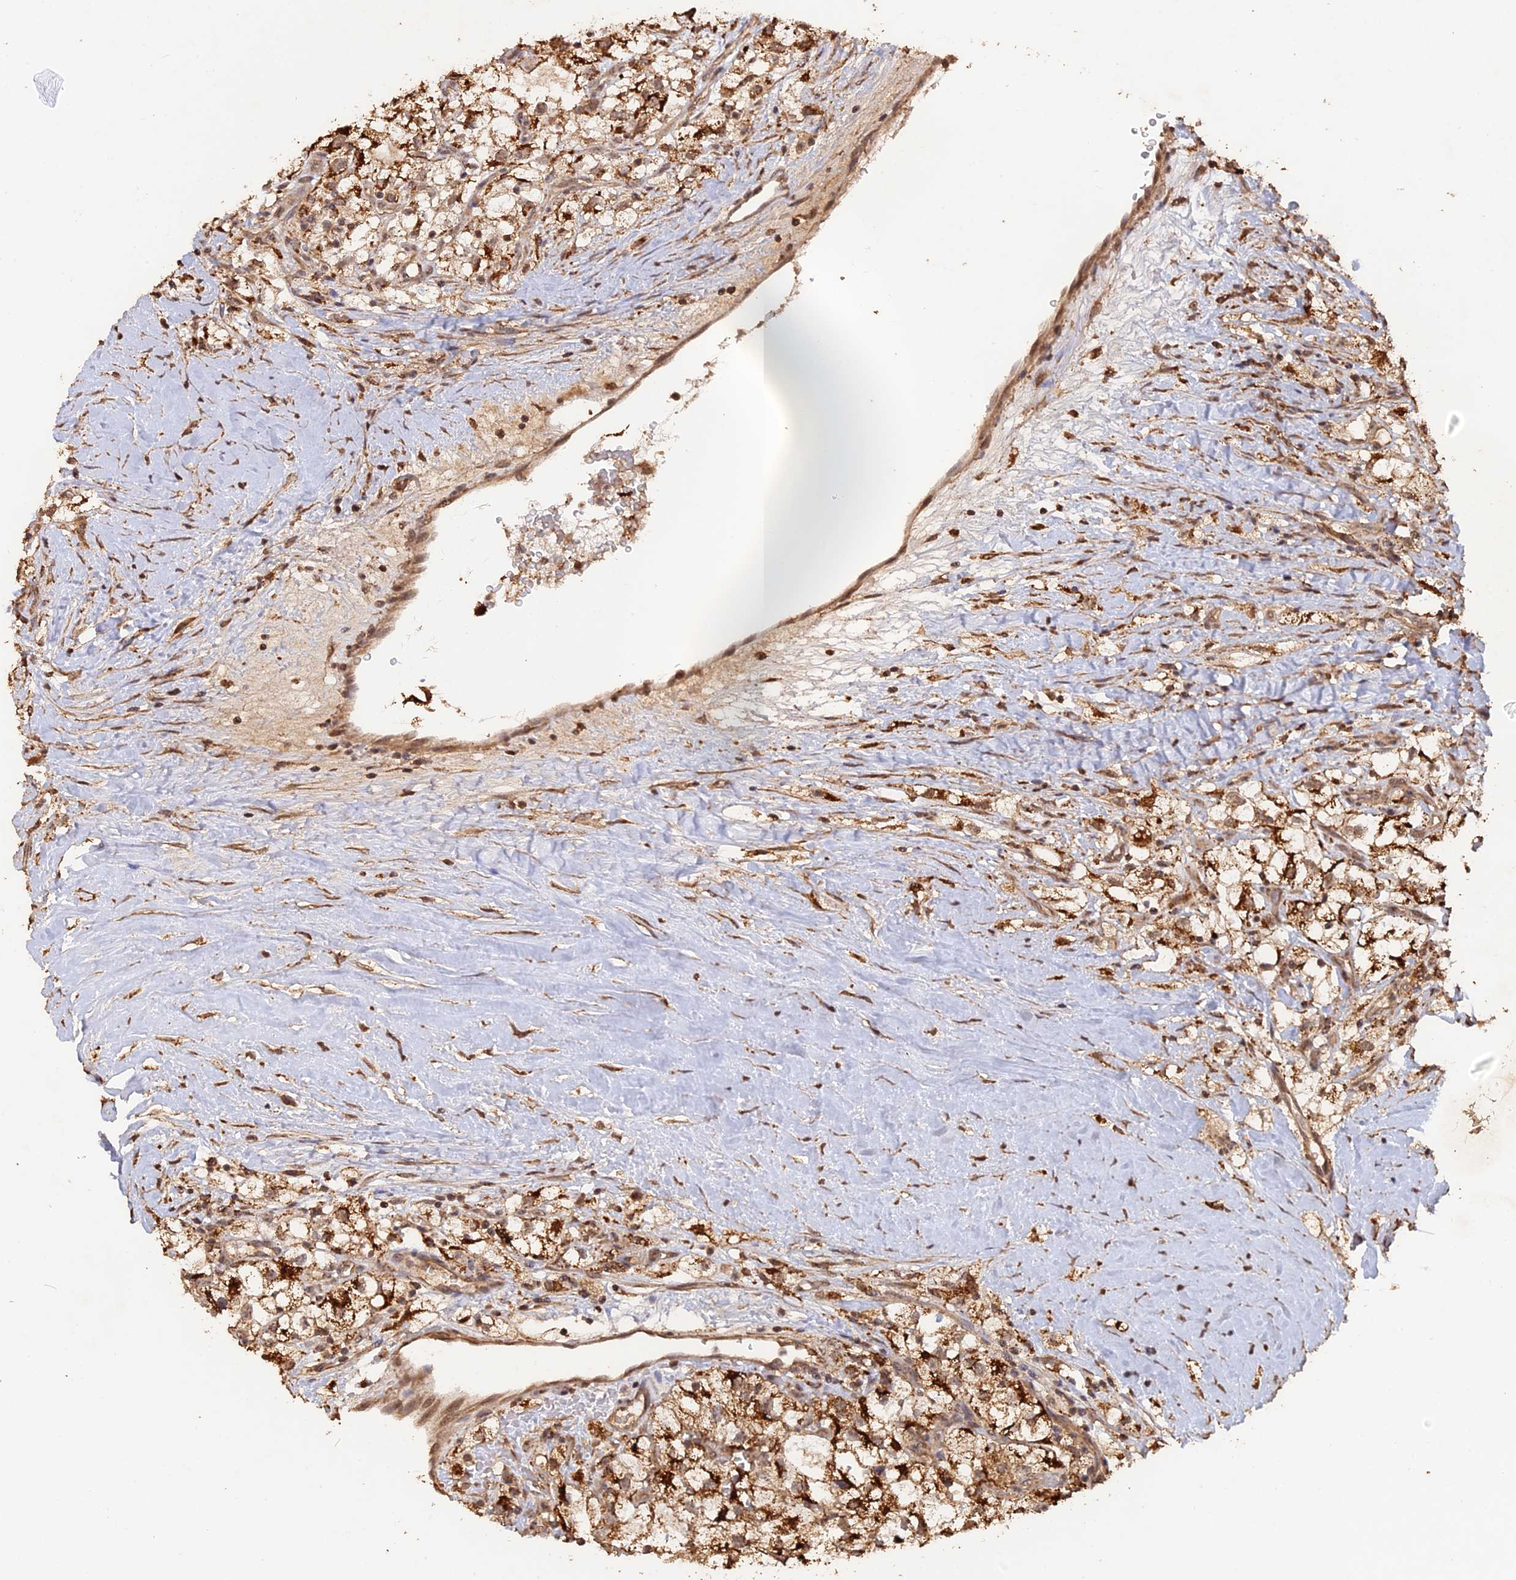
{"staining": {"intensity": "strong", "quantity": ">75%", "location": "cytoplasmic/membranous"}, "tissue": "renal cancer", "cell_type": "Tumor cells", "image_type": "cancer", "snomed": [{"axis": "morphology", "description": "Adenocarcinoma, NOS"}, {"axis": "topography", "description": "Kidney"}], "caption": "This image demonstrates immunohistochemistry staining of human renal adenocarcinoma, with high strong cytoplasmic/membranous expression in about >75% of tumor cells.", "gene": "FAM210B", "patient": {"sex": "male", "age": 59}}